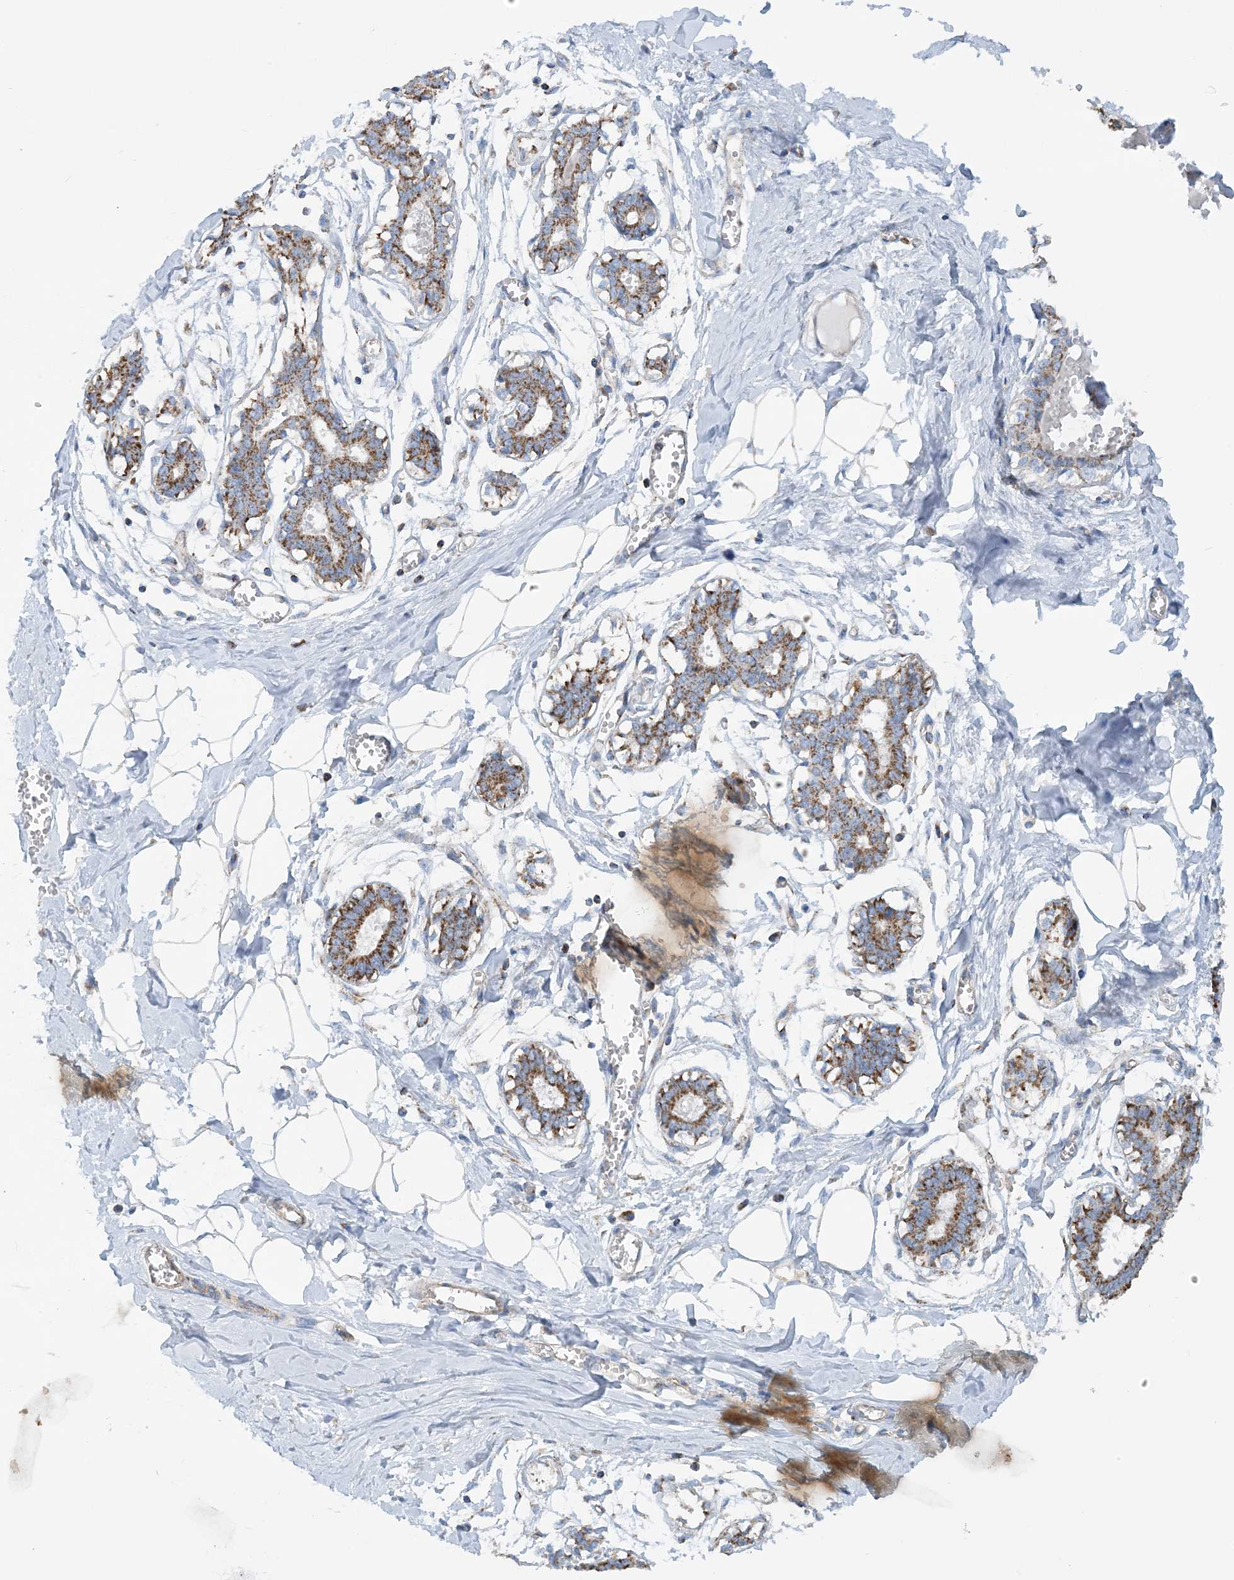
{"staining": {"intensity": "weak", "quantity": ">75%", "location": "cytoplasmic/membranous"}, "tissue": "breast", "cell_type": "Adipocytes", "image_type": "normal", "snomed": [{"axis": "morphology", "description": "Normal tissue, NOS"}, {"axis": "topography", "description": "Breast"}], "caption": "Protein staining by IHC exhibits weak cytoplasmic/membranous expression in about >75% of adipocytes in normal breast.", "gene": "PHOSPHO2", "patient": {"sex": "female", "age": 27}}